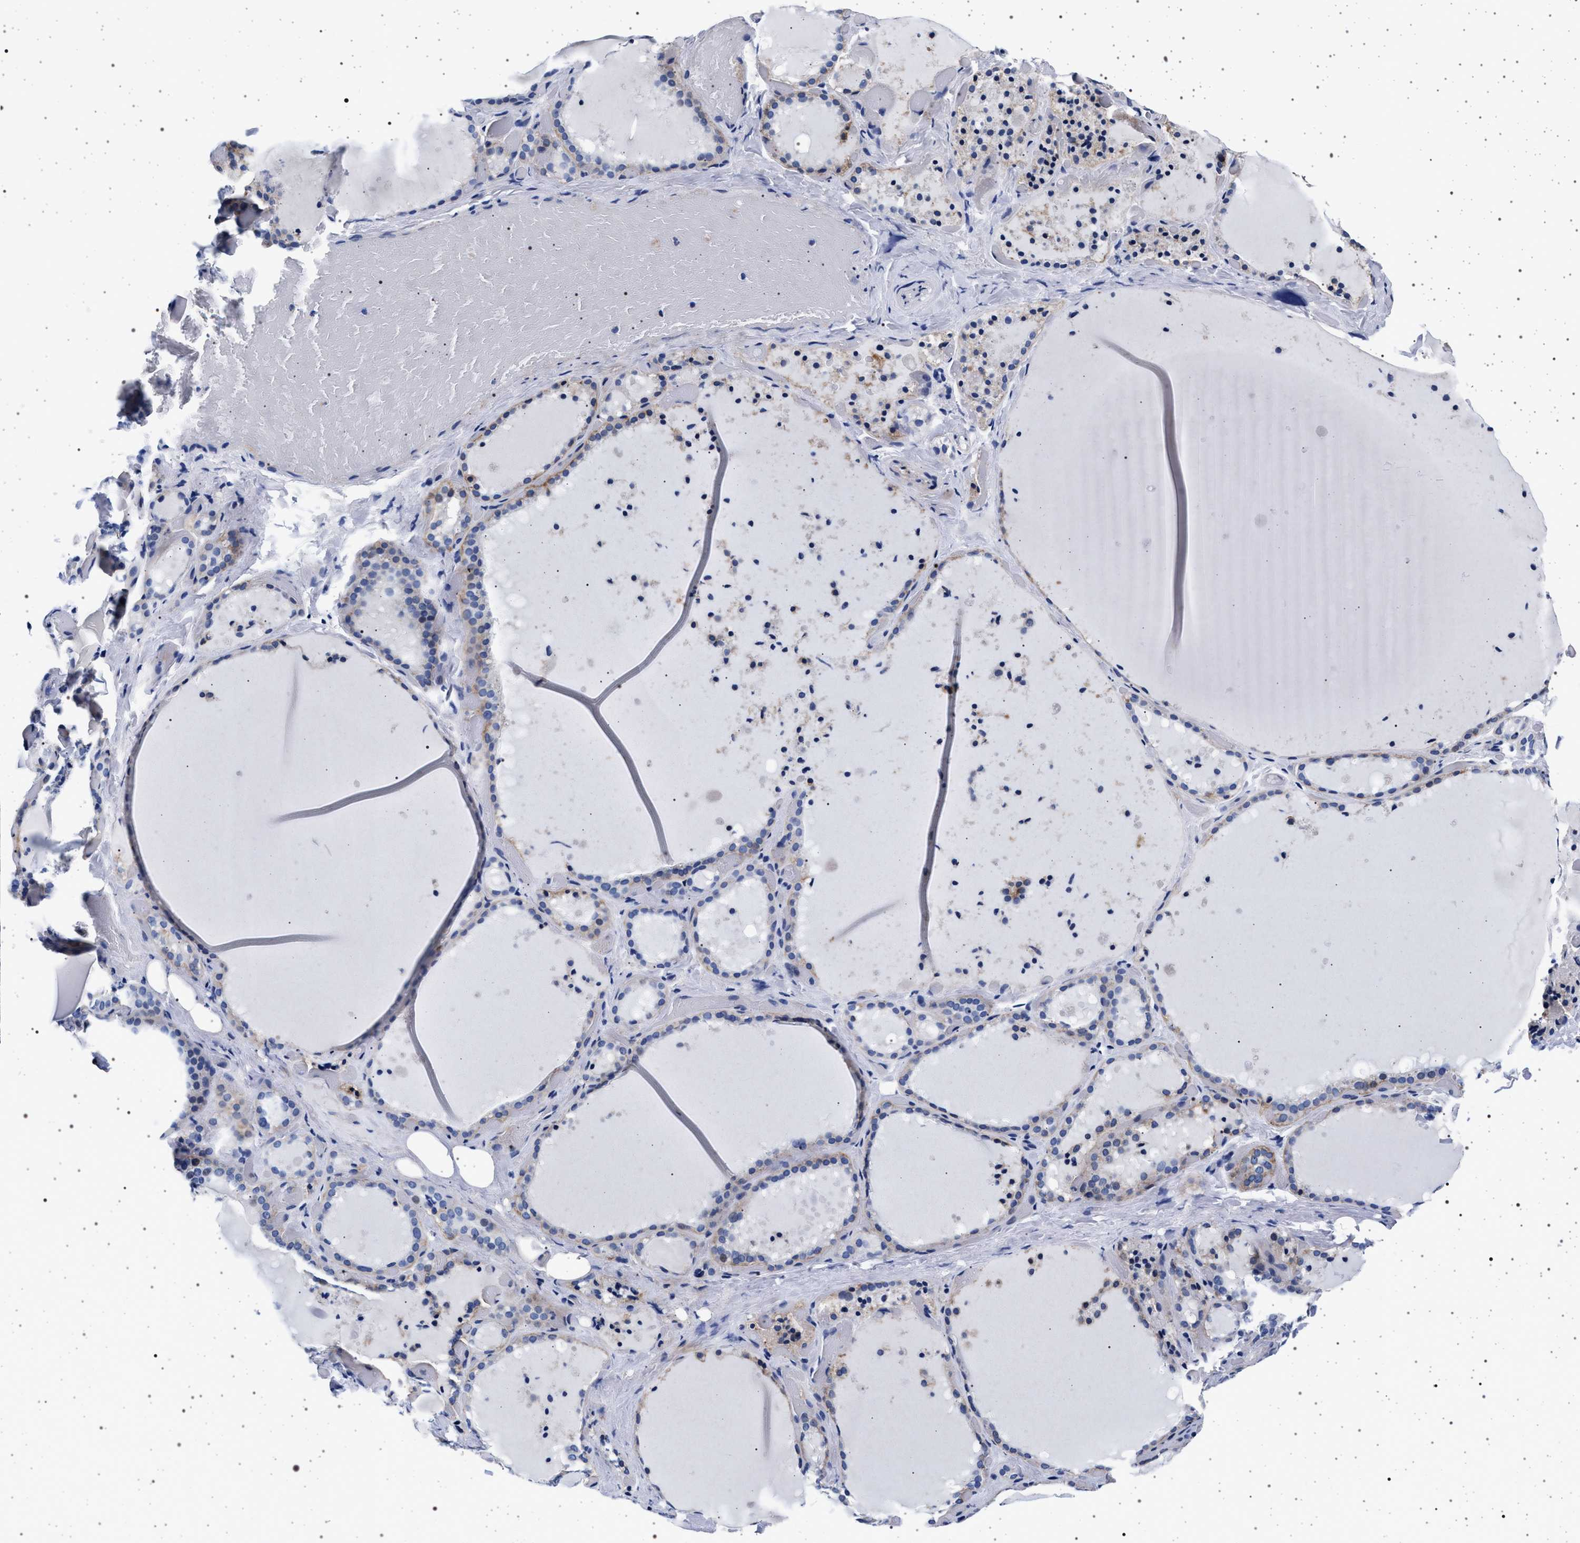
{"staining": {"intensity": "weak", "quantity": "<25%", "location": "cytoplasmic/membranous"}, "tissue": "thyroid gland", "cell_type": "Glandular cells", "image_type": "normal", "snomed": [{"axis": "morphology", "description": "Normal tissue, NOS"}, {"axis": "topography", "description": "Thyroid gland"}], "caption": "A micrograph of thyroid gland stained for a protein demonstrates no brown staining in glandular cells. (Brightfield microscopy of DAB (3,3'-diaminobenzidine) immunohistochemistry at high magnification).", "gene": "SLC9A1", "patient": {"sex": "female", "age": 44}}